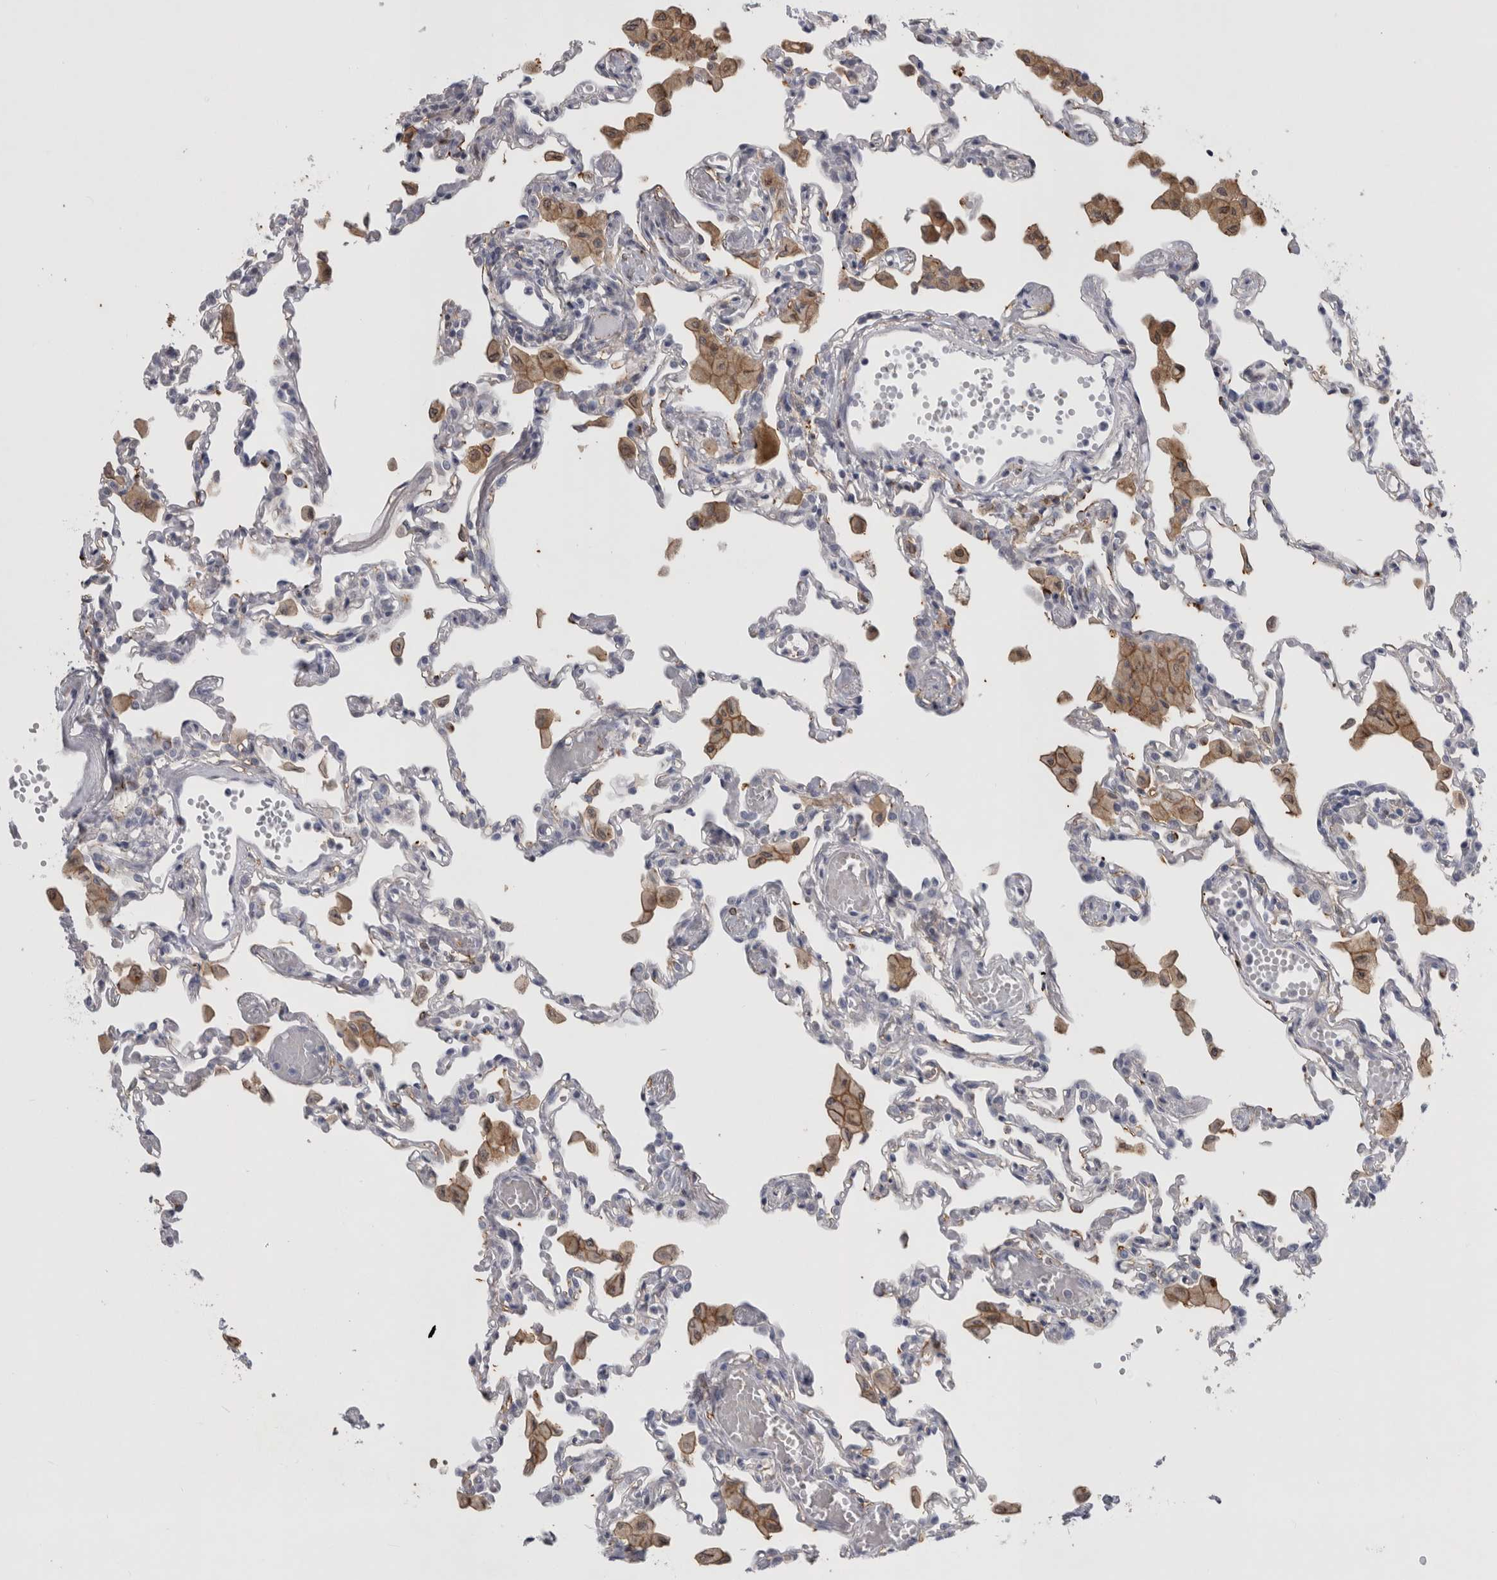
{"staining": {"intensity": "negative", "quantity": "none", "location": "none"}, "tissue": "lung", "cell_type": "Alveolar cells", "image_type": "normal", "snomed": [{"axis": "morphology", "description": "Normal tissue, NOS"}, {"axis": "topography", "description": "Bronchus"}, {"axis": "topography", "description": "Lung"}], "caption": "Immunohistochemistry photomicrograph of unremarkable lung: human lung stained with DAB displays no significant protein positivity in alveolar cells.", "gene": "DNAJC24", "patient": {"sex": "female", "age": 49}}